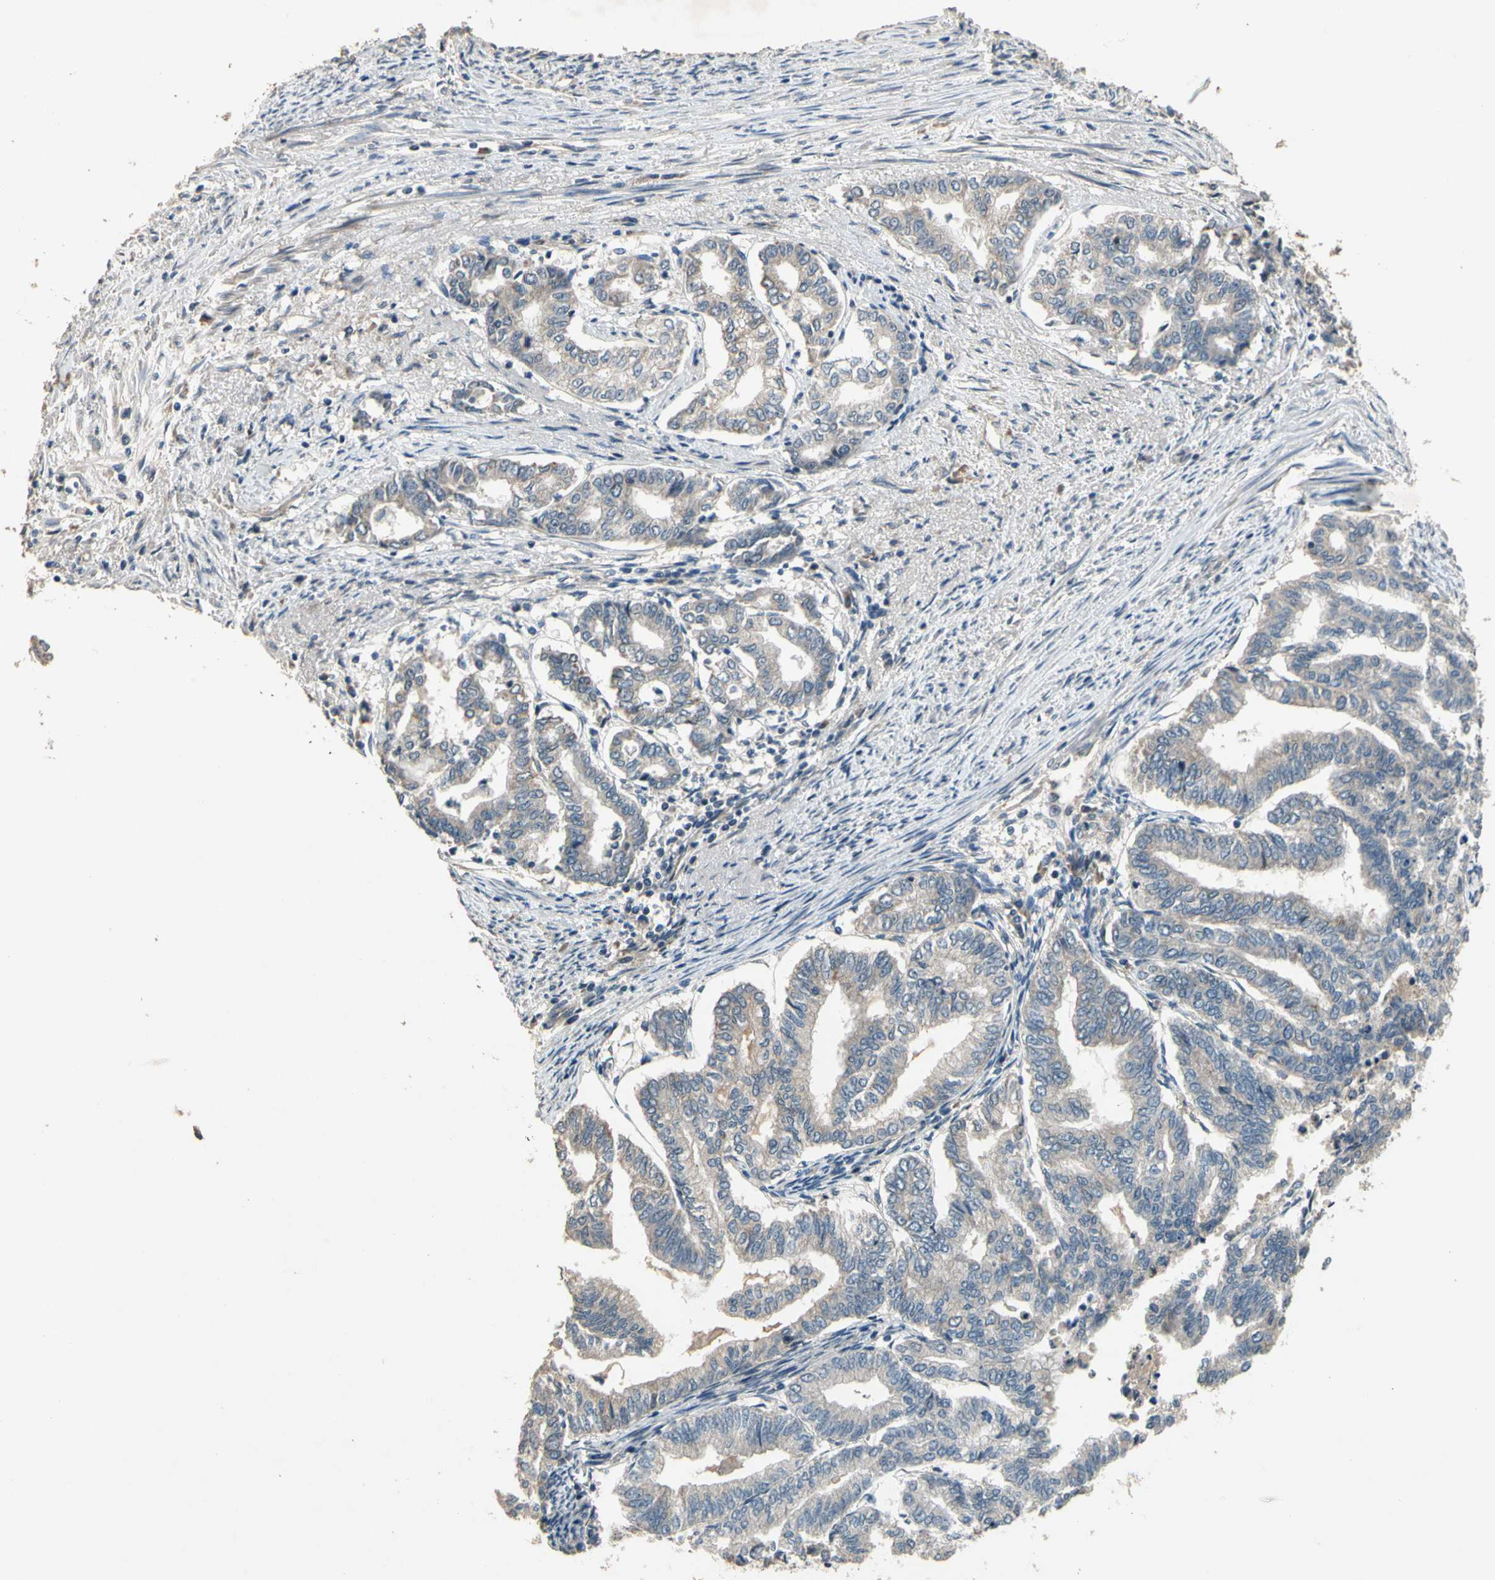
{"staining": {"intensity": "weak", "quantity": "25%-75%", "location": "cytoplasmic/membranous"}, "tissue": "endometrial cancer", "cell_type": "Tumor cells", "image_type": "cancer", "snomed": [{"axis": "morphology", "description": "Adenocarcinoma, NOS"}, {"axis": "topography", "description": "Endometrium"}], "caption": "Adenocarcinoma (endometrial) tissue displays weak cytoplasmic/membranous positivity in about 25%-75% of tumor cells, visualized by immunohistochemistry. (Brightfield microscopy of DAB IHC at high magnification).", "gene": "ALKBH3", "patient": {"sex": "female", "age": 79}}